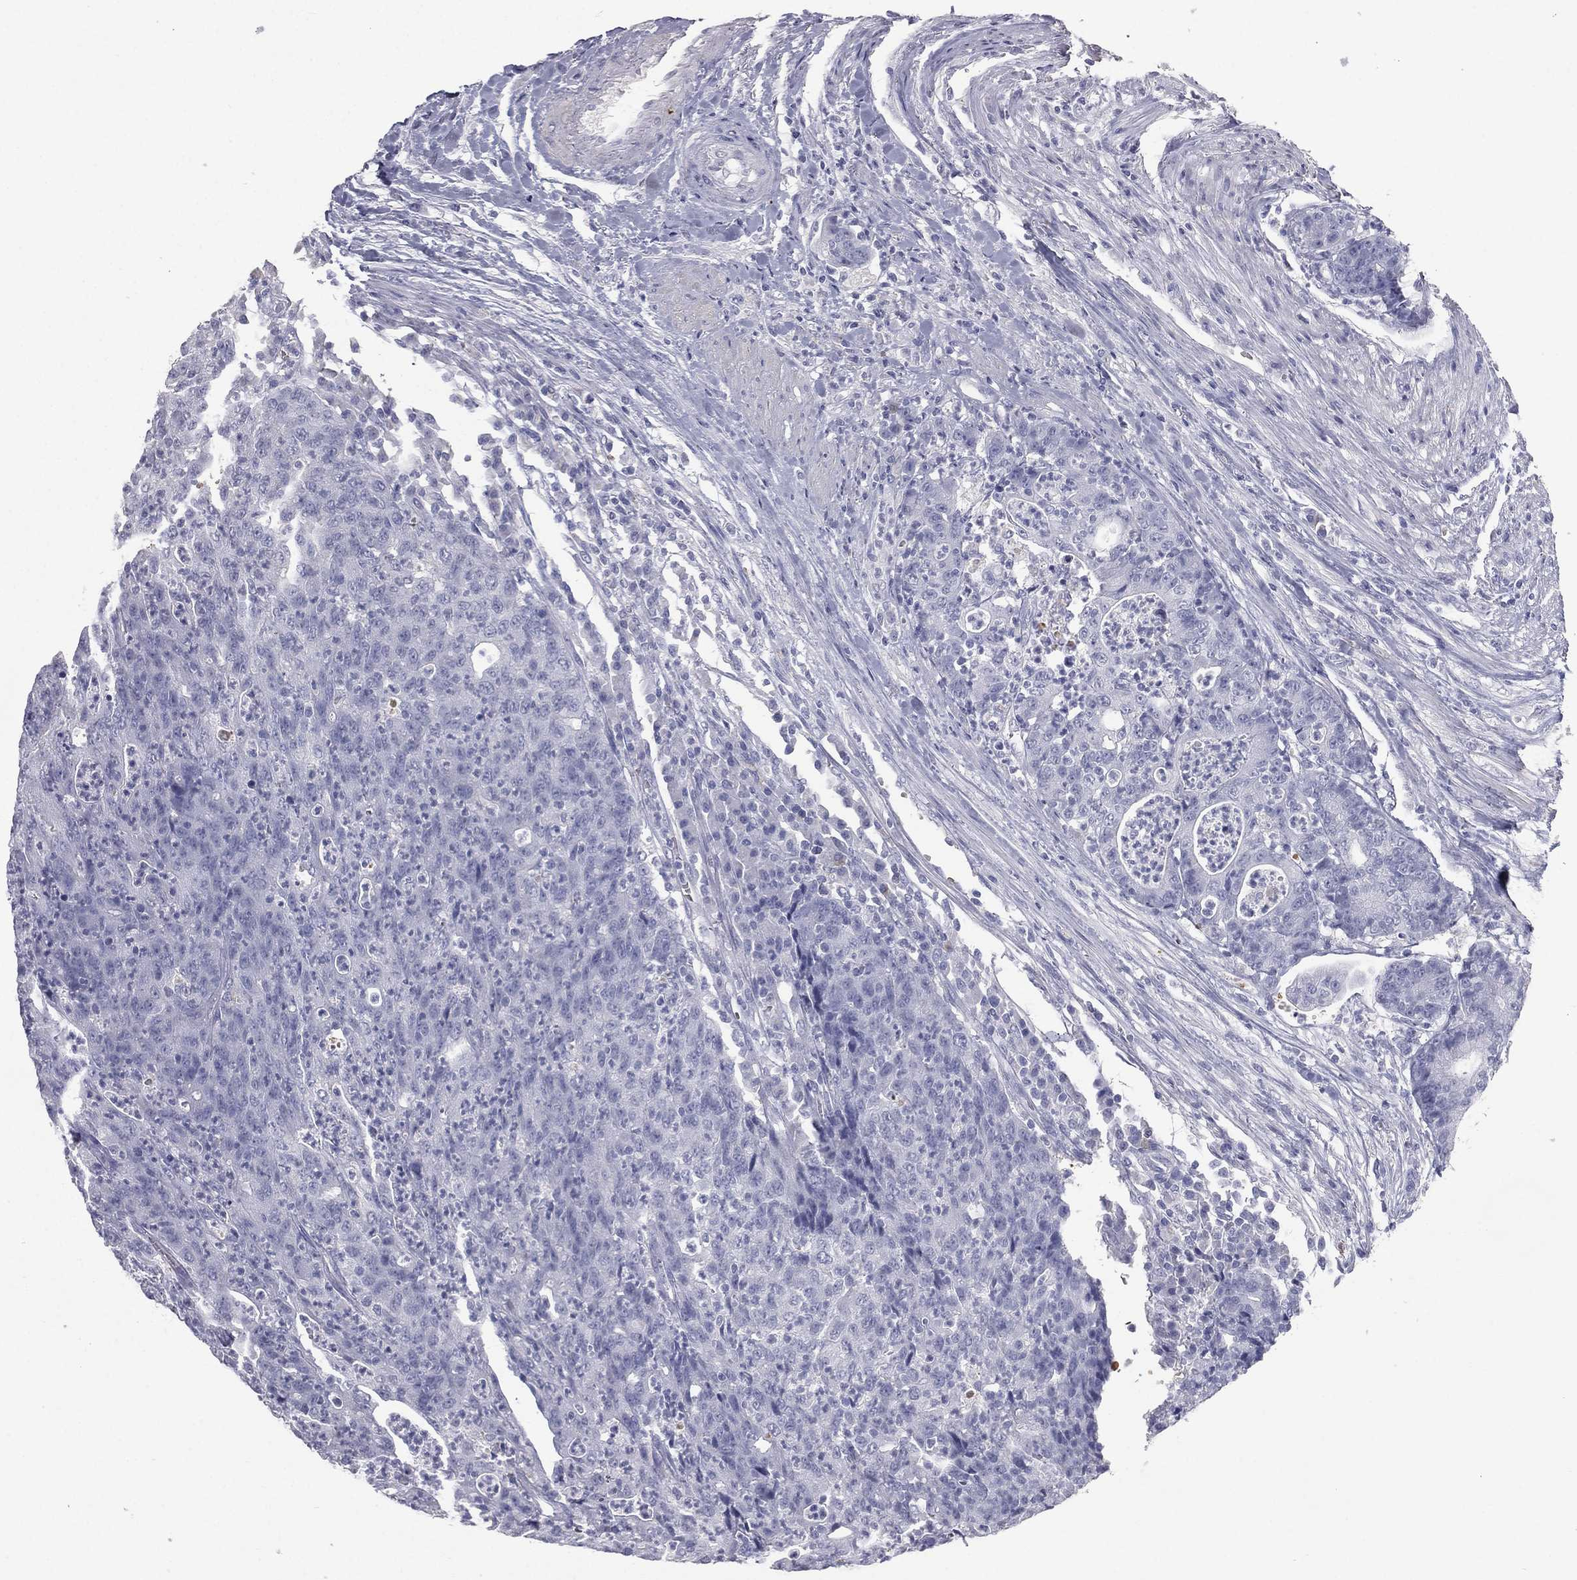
{"staining": {"intensity": "negative", "quantity": "none", "location": "none"}, "tissue": "colorectal cancer", "cell_type": "Tumor cells", "image_type": "cancer", "snomed": [{"axis": "morphology", "description": "Adenocarcinoma, NOS"}, {"axis": "topography", "description": "Colon"}], "caption": "A high-resolution micrograph shows immunohistochemistry (IHC) staining of colorectal cancer, which displays no significant staining in tumor cells.", "gene": "ESX1", "patient": {"sex": "male", "age": 70}}